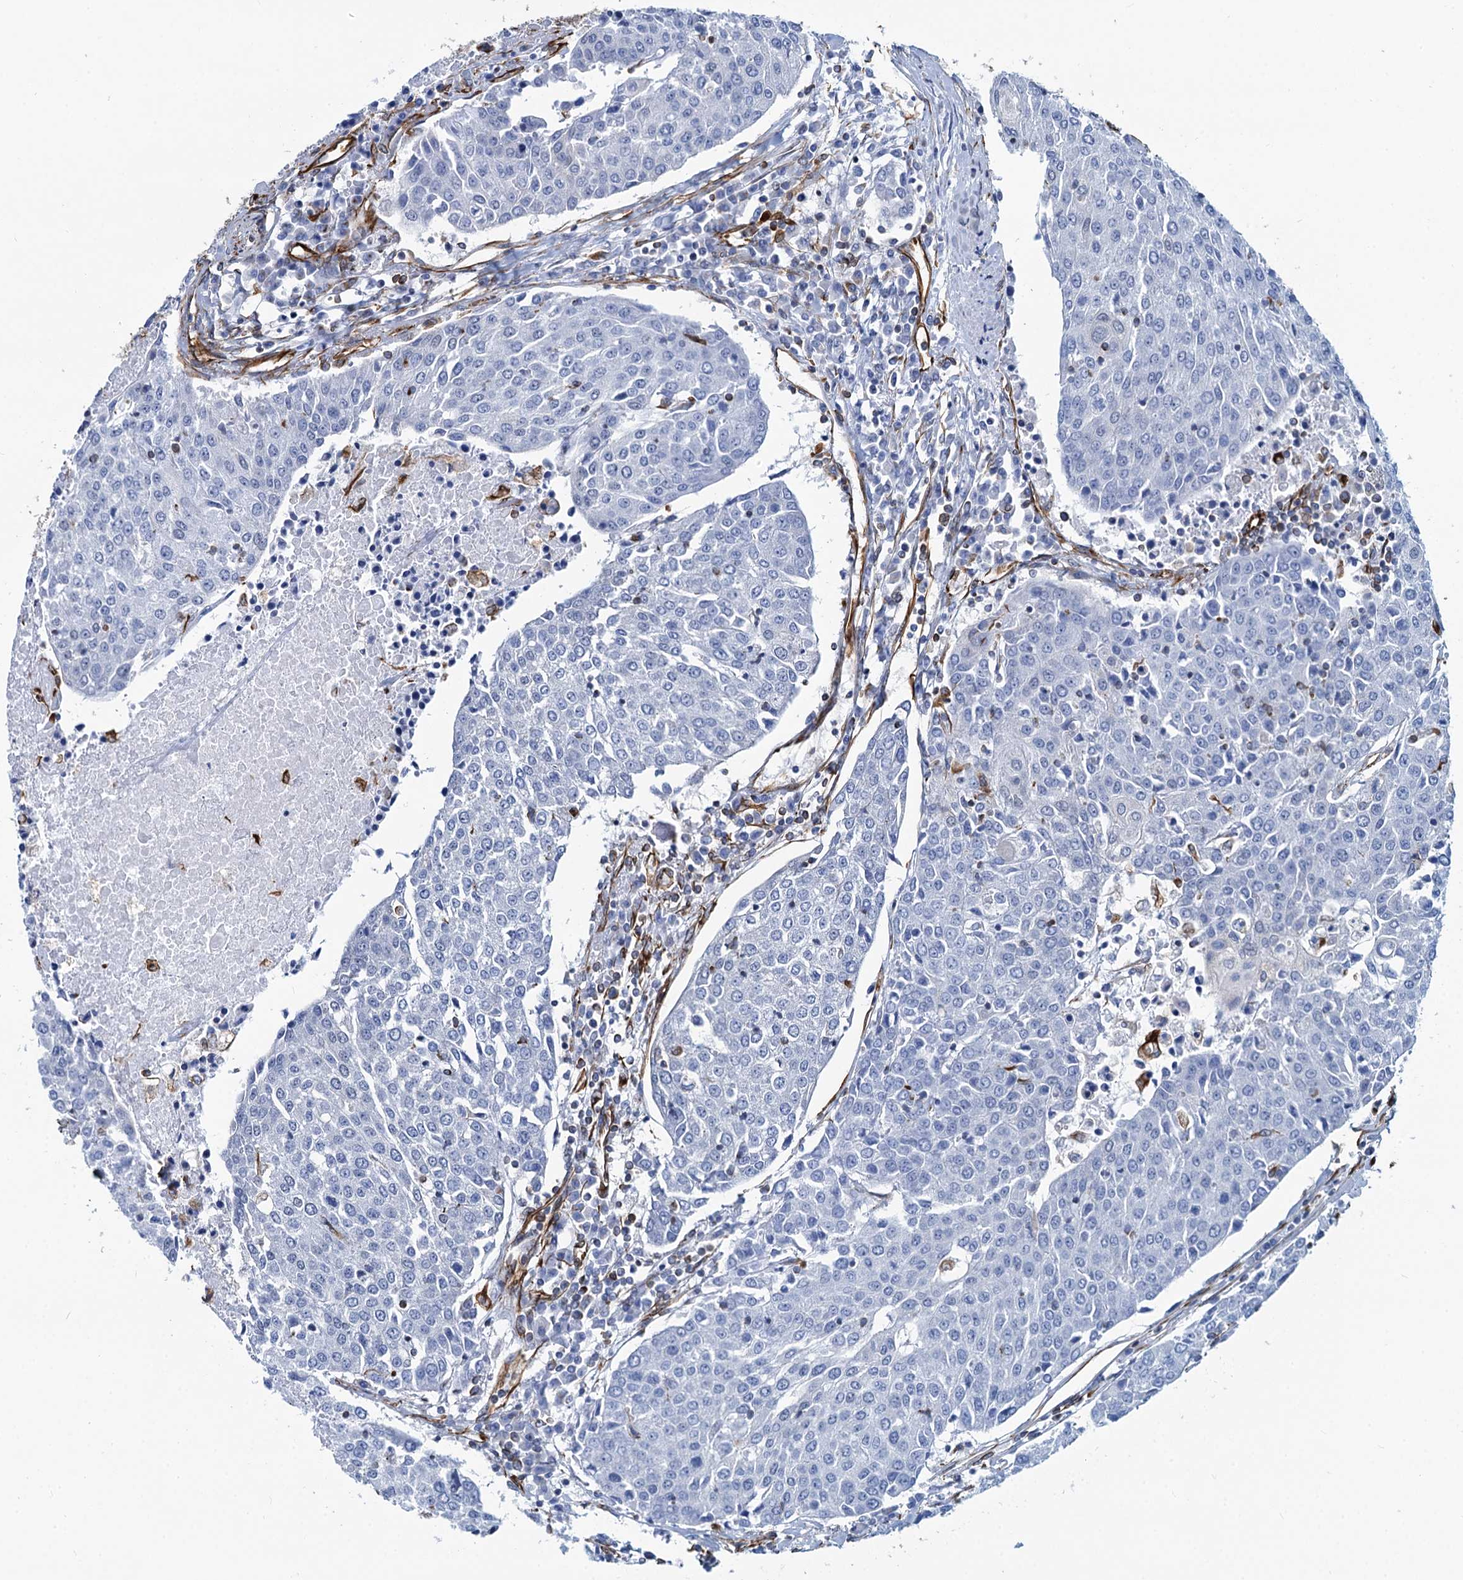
{"staining": {"intensity": "negative", "quantity": "none", "location": "none"}, "tissue": "urothelial cancer", "cell_type": "Tumor cells", "image_type": "cancer", "snomed": [{"axis": "morphology", "description": "Urothelial carcinoma, High grade"}, {"axis": "topography", "description": "Urinary bladder"}], "caption": "Immunohistochemistry photomicrograph of neoplastic tissue: human urothelial cancer stained with DAB (3,3'-diaminobenzidine) reveals no significant protein expression in tumor cells.", "gene": "PGM2", "patient": {"sex": "female", "age": 85}}